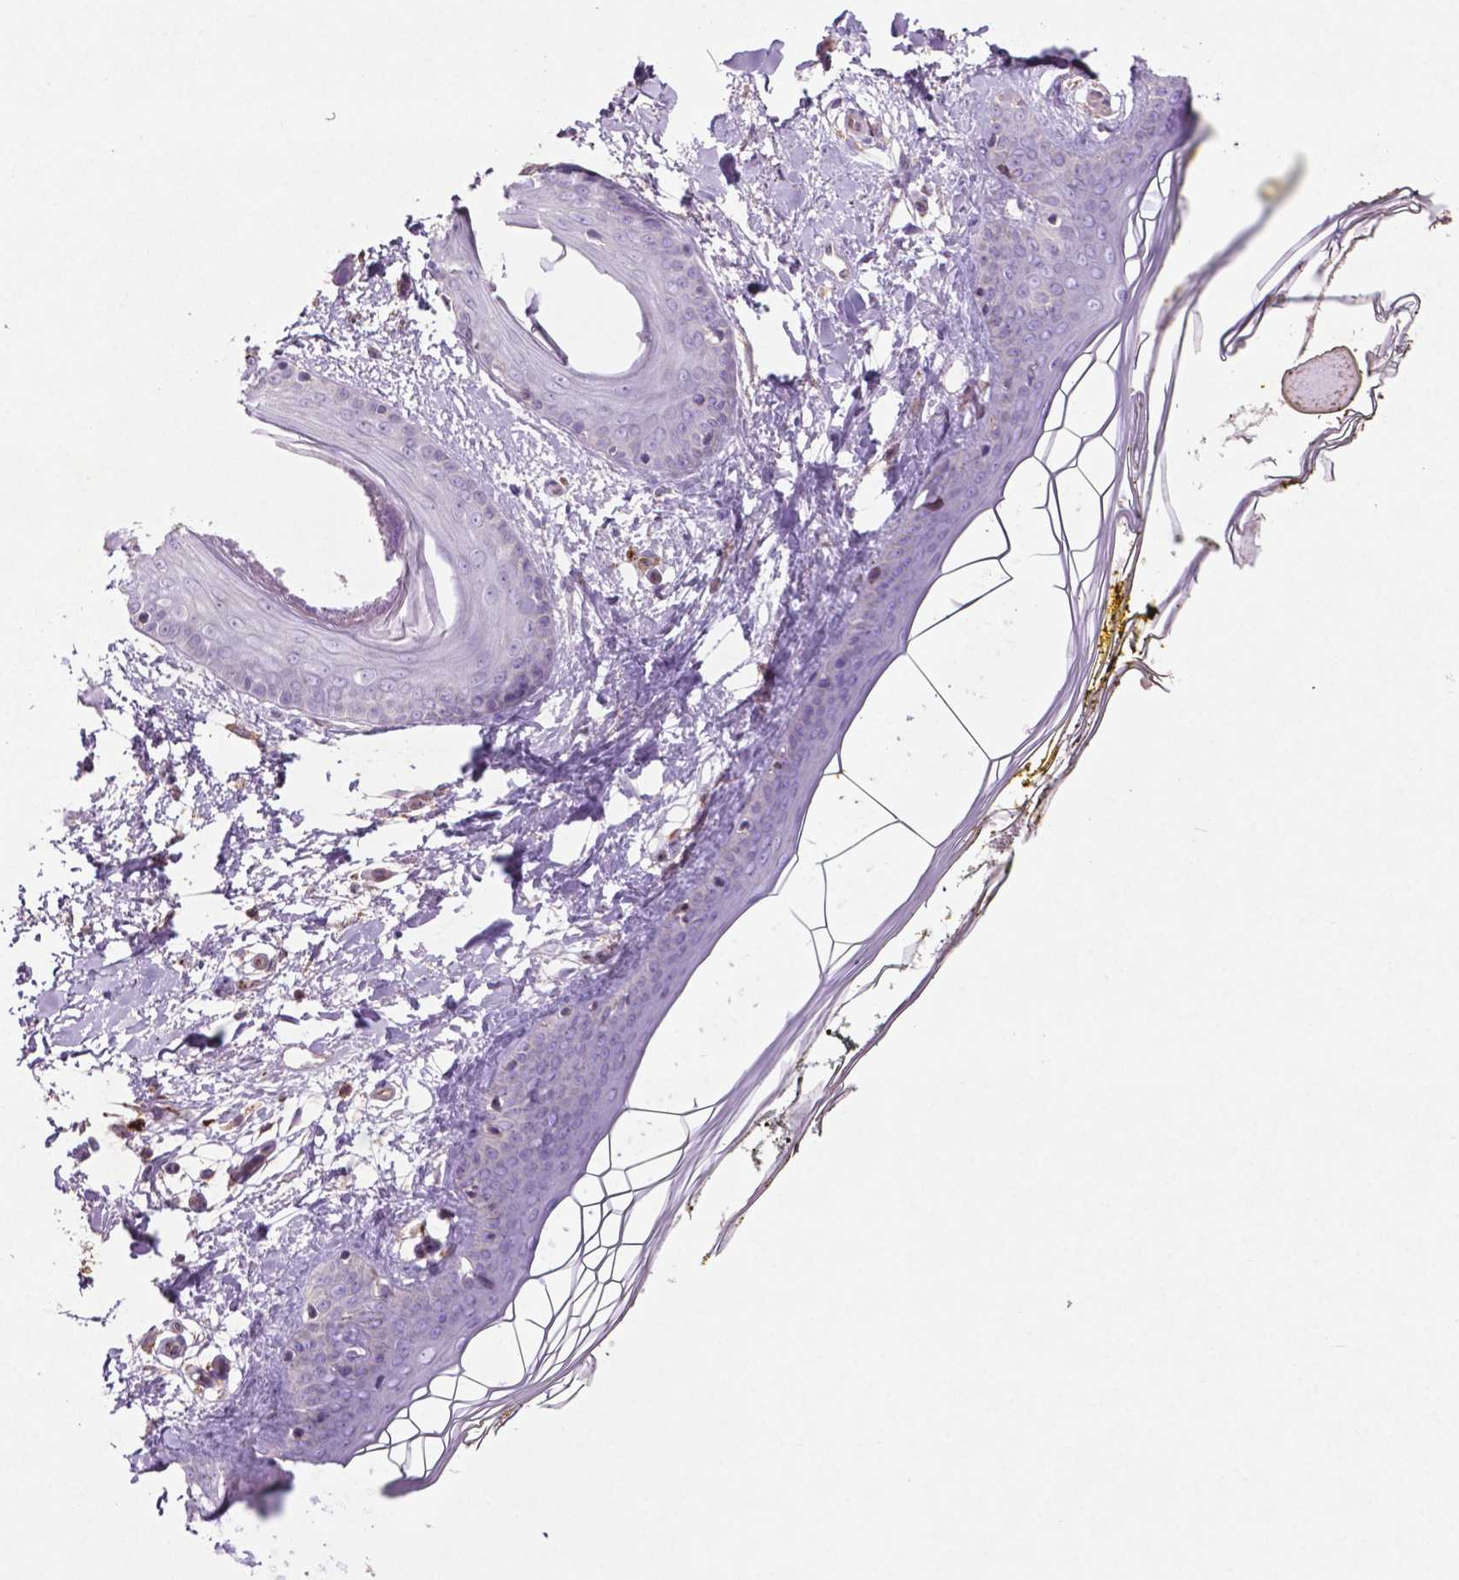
{"staining": {"intensity": "negative", "quantity": "none", "location": "none"}, "tissue": "skin", "cell_type": "Fibroblasts", "image_type": "normal", "snomed": [{"axis": "morphology", "description": "Normal tissue, NOS"}, {"axis": "topography", "description": "Skin"}], "caption": "IHC of unremarkable skin shows no expression in fibroblasts.", "gene": "BMP4", "patient": {"sex": "female", "age": 34}}